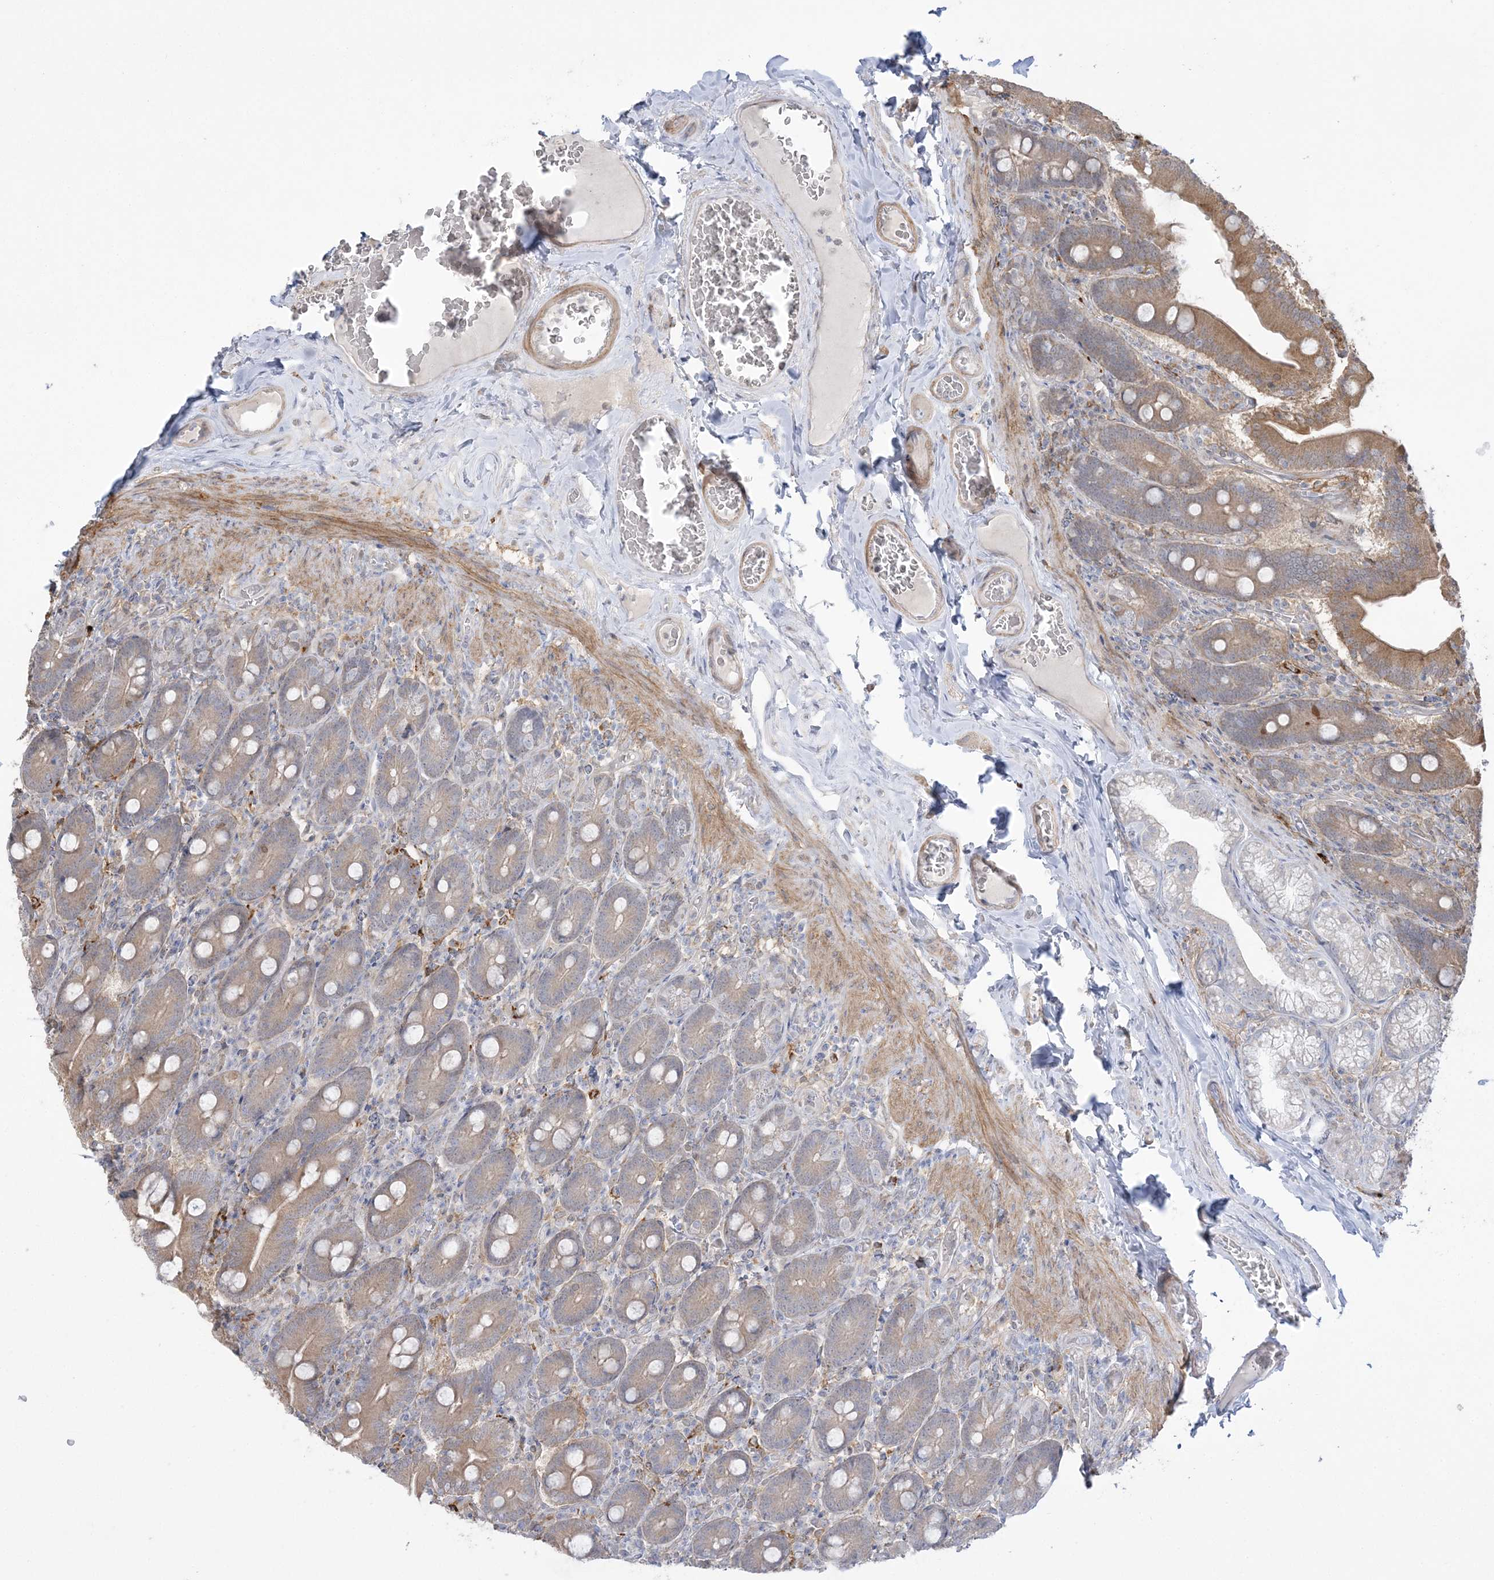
{"staining": {"intensity": "moderate", "quantity": ">75%", "location": "cytoplasmic/membranous"}, "tissue": "duodenum", "cell_type": "Glandular cells", "image_type": "normal", "snomed": [{"axis": "morphology", "description": "Normal tissue, NOS"}, {"axis": "topography", "description": "Duodenum"}], "caption": "Immunohistochemistry histopathology image of benign duodenum stained for a protein (brown), which displays medium levels of moderate cytoplasmic/membranous expression in about >75% of glandular cells.", "gene": "HAAO", "patient": {"sex": "female", "age": 62}}